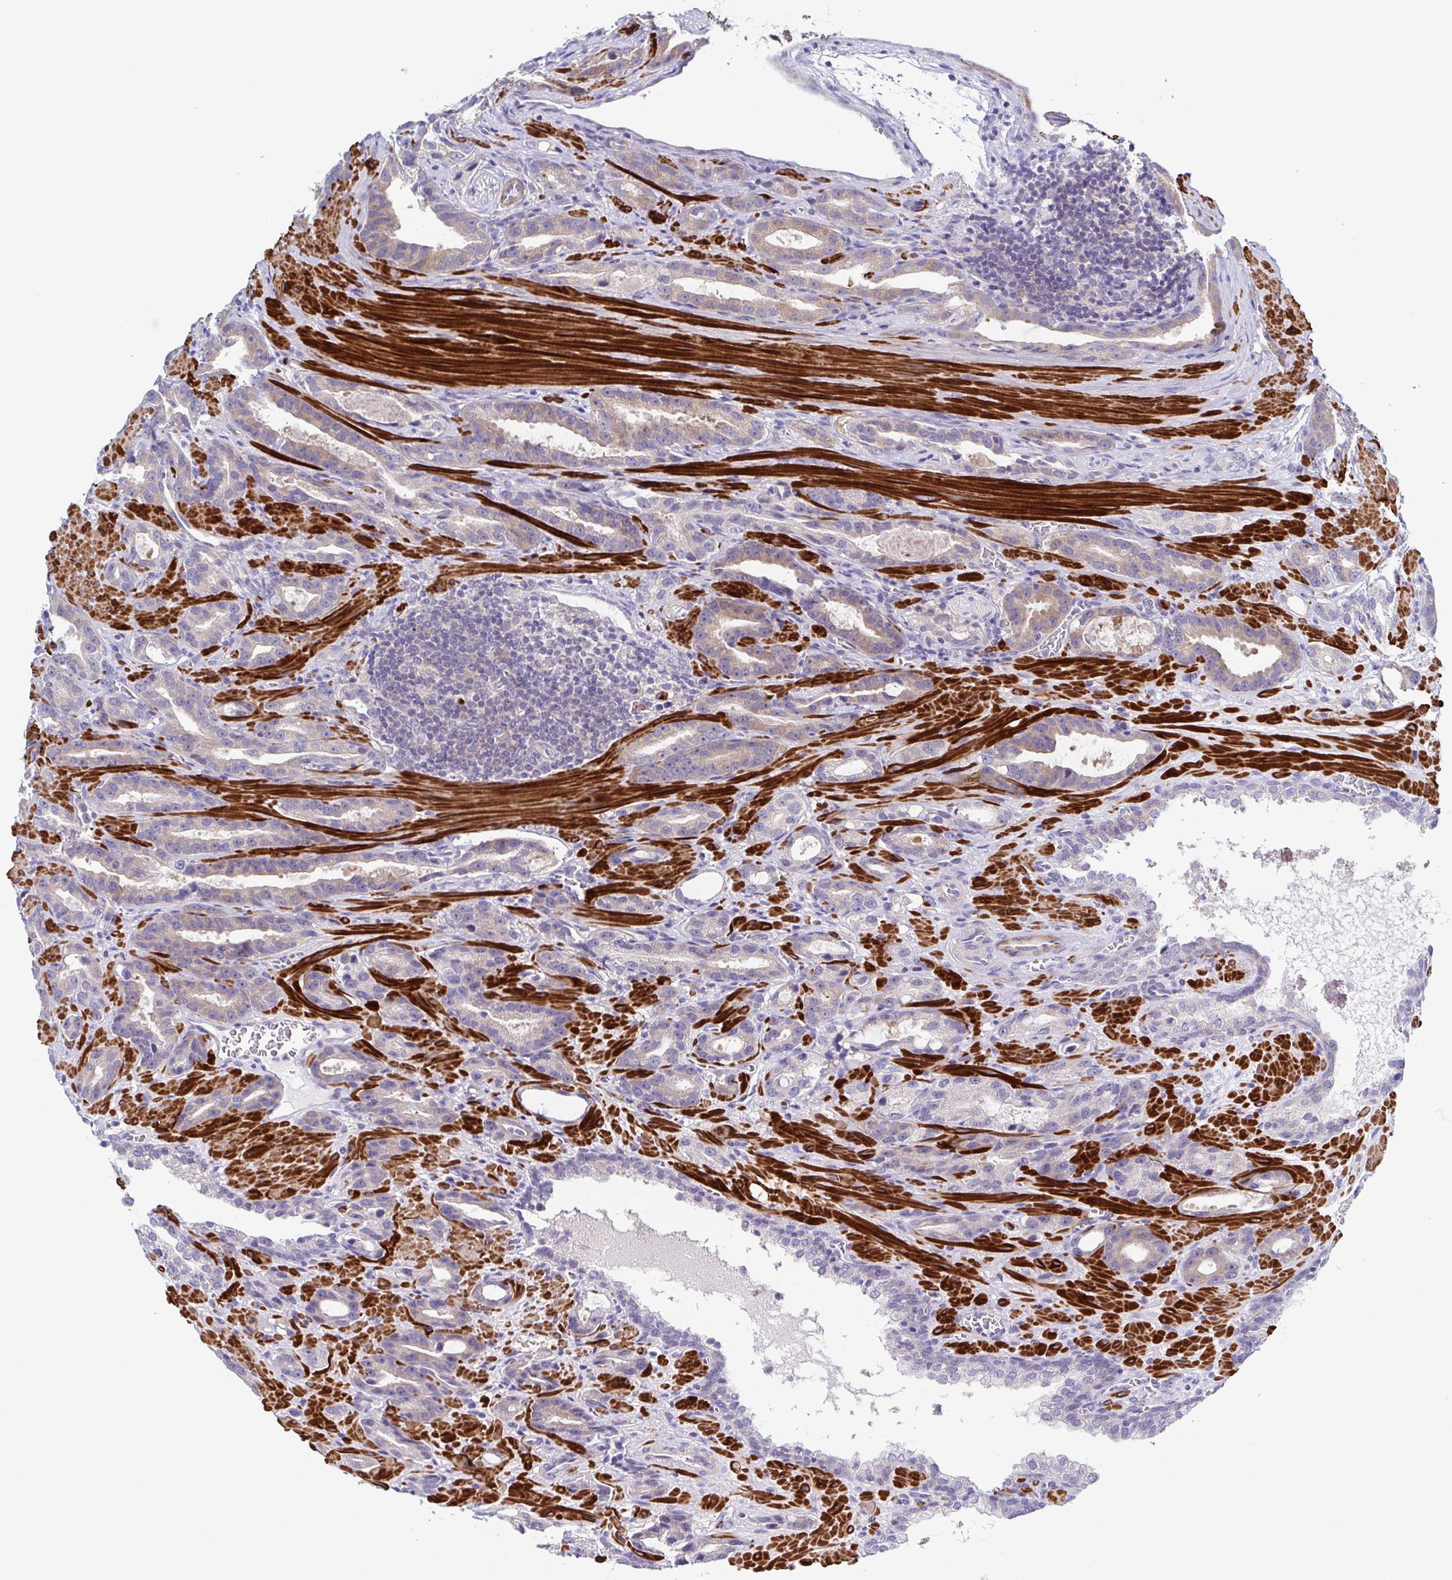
{"staining": {"intensity": "weak", "quantity": "25%-75%", "location": "cytoplasmic/membranous"}, "tissue": "prostate cancer", "cell_type": "Tumor cells", "image_type": "cancer", "snomed": [{"axis": "morphology", "description": "Adenocarcinoma, High grade"}, {"axis": "topography", "description": "Prostate"}], "caption": "Prostate cancer (high-grade adenocarcinoma) stained with a brown dye displays weak cytoplasmic/membranous positive staining in approximately 25%-75% of tumor cells.", "gene": "CFAP97D1", "patient": {"sex": "male", "age": 65}}